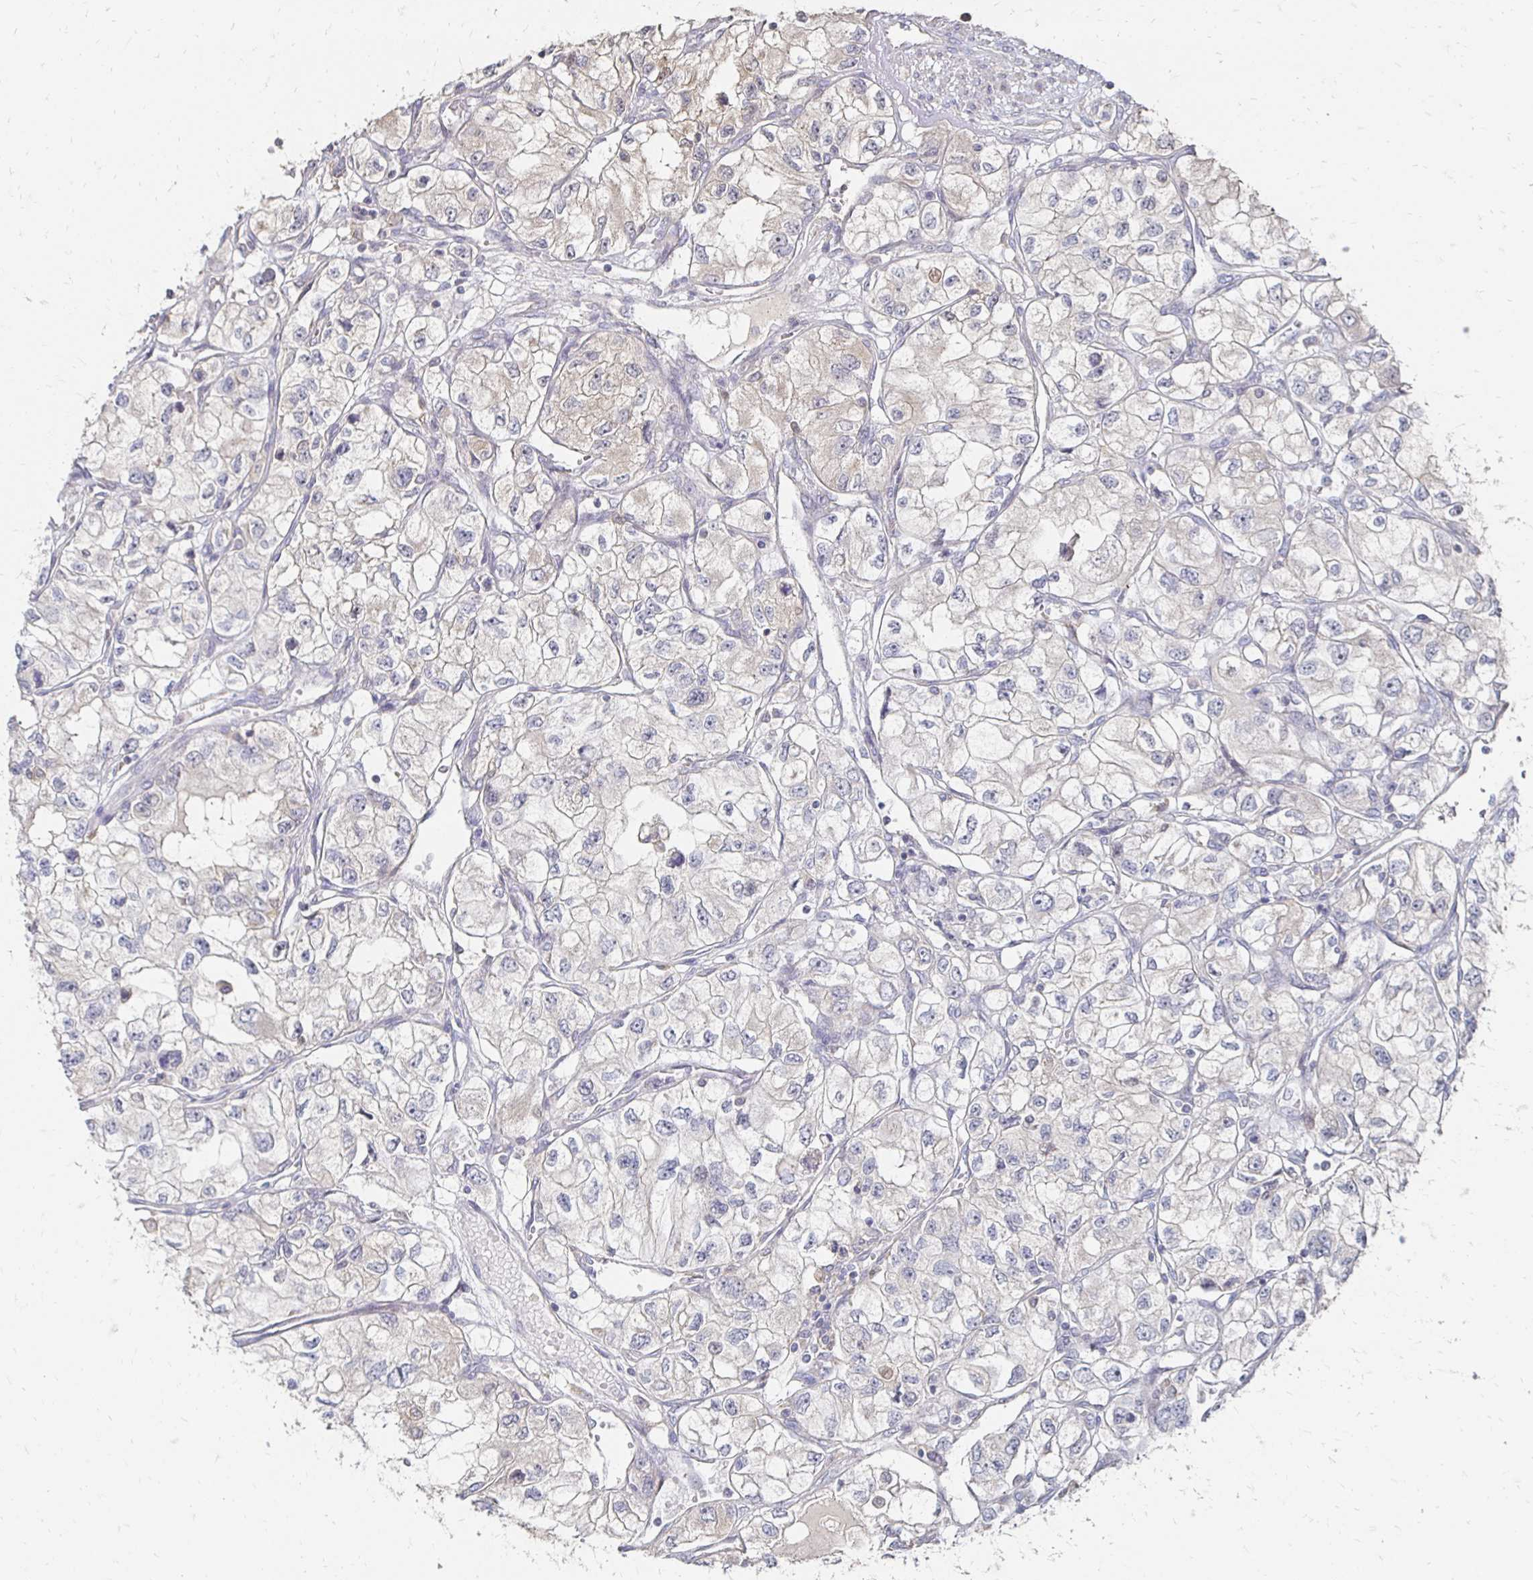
{"staining": {"intensity": "weak", "quantity": "<25%", "location": "cytoplasmic/membranous"}, "tissue": "renal cancer", "cell_type": "Tumor cells", "image_type": "cancer", "snomed": [{"axis": "morphology", "description": "Adenocarcinoma, NOS"}, {"axis": "topography", "description": "Kidney"}], "caption": "High magnification brightfield microscopy of renal cancer (adenocarcinoma) stained with DAB (brown) and counterstained with hematoxylin (blue): tumor cells show no significant staining.", "gene": "ZNF727", "patient": {"sex": "female", "age": 59}}